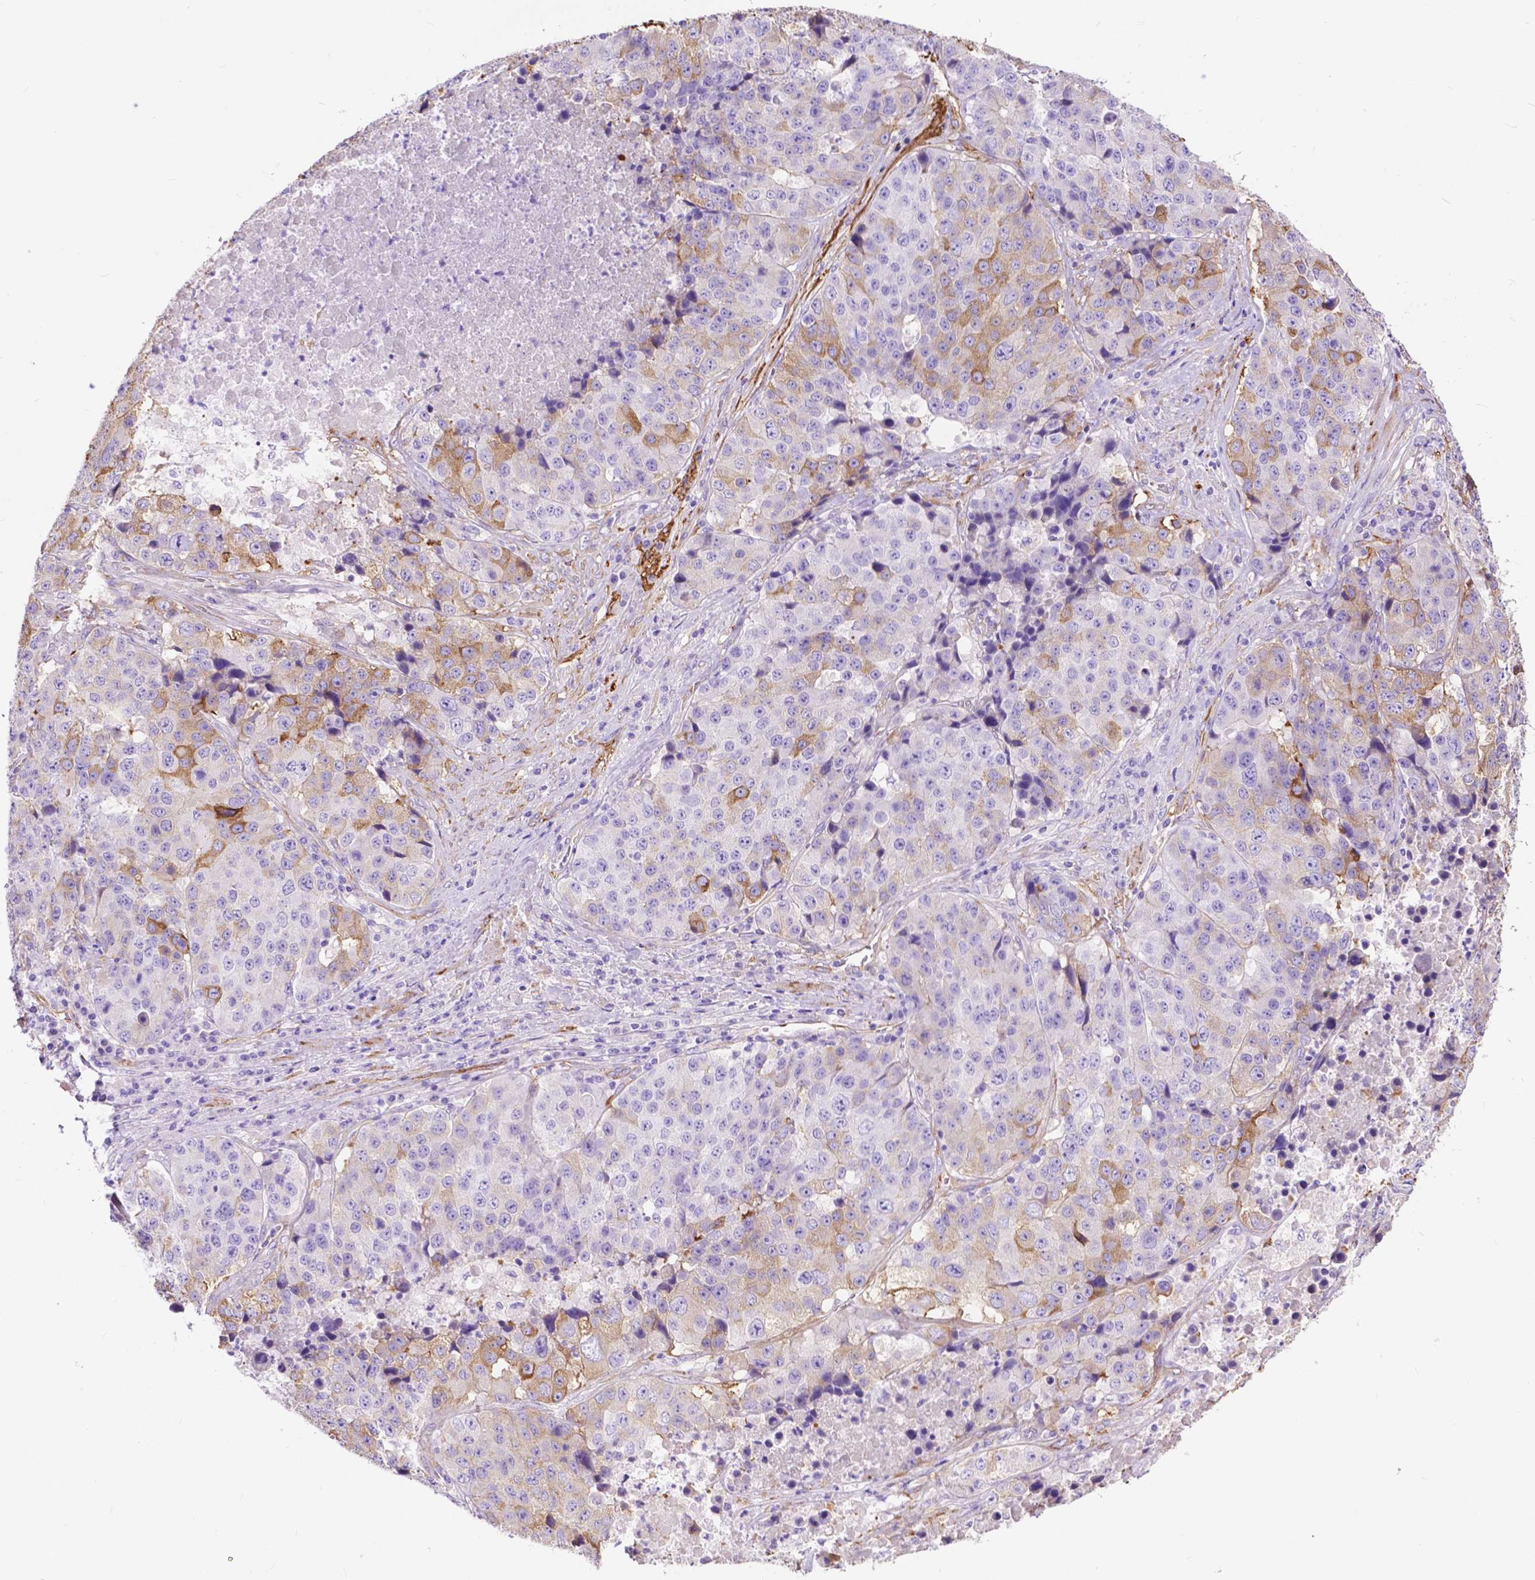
{"staining": {"intensity": "weak", "quantity": "25%-75%", "location": "cytoplasmic/membranous"}, "tissue": "stomach cancer", "cell_type": "Tumor cells", "image_type": "cancer", "snomed": [{"axis": "morphology", "description": "Adenocarcinoma, NOS"}, {"axis": "topography", "description": "Stomach"}], "caption": "The histopathology image displays immunohistochemical staining of stomach cancer. There is weak cytoplasmic/membranous staining is present in approximately 25%-75% of tumor cells.", "gene": "PCDHA12", "patient": {"sex": "male", "age": 71}}